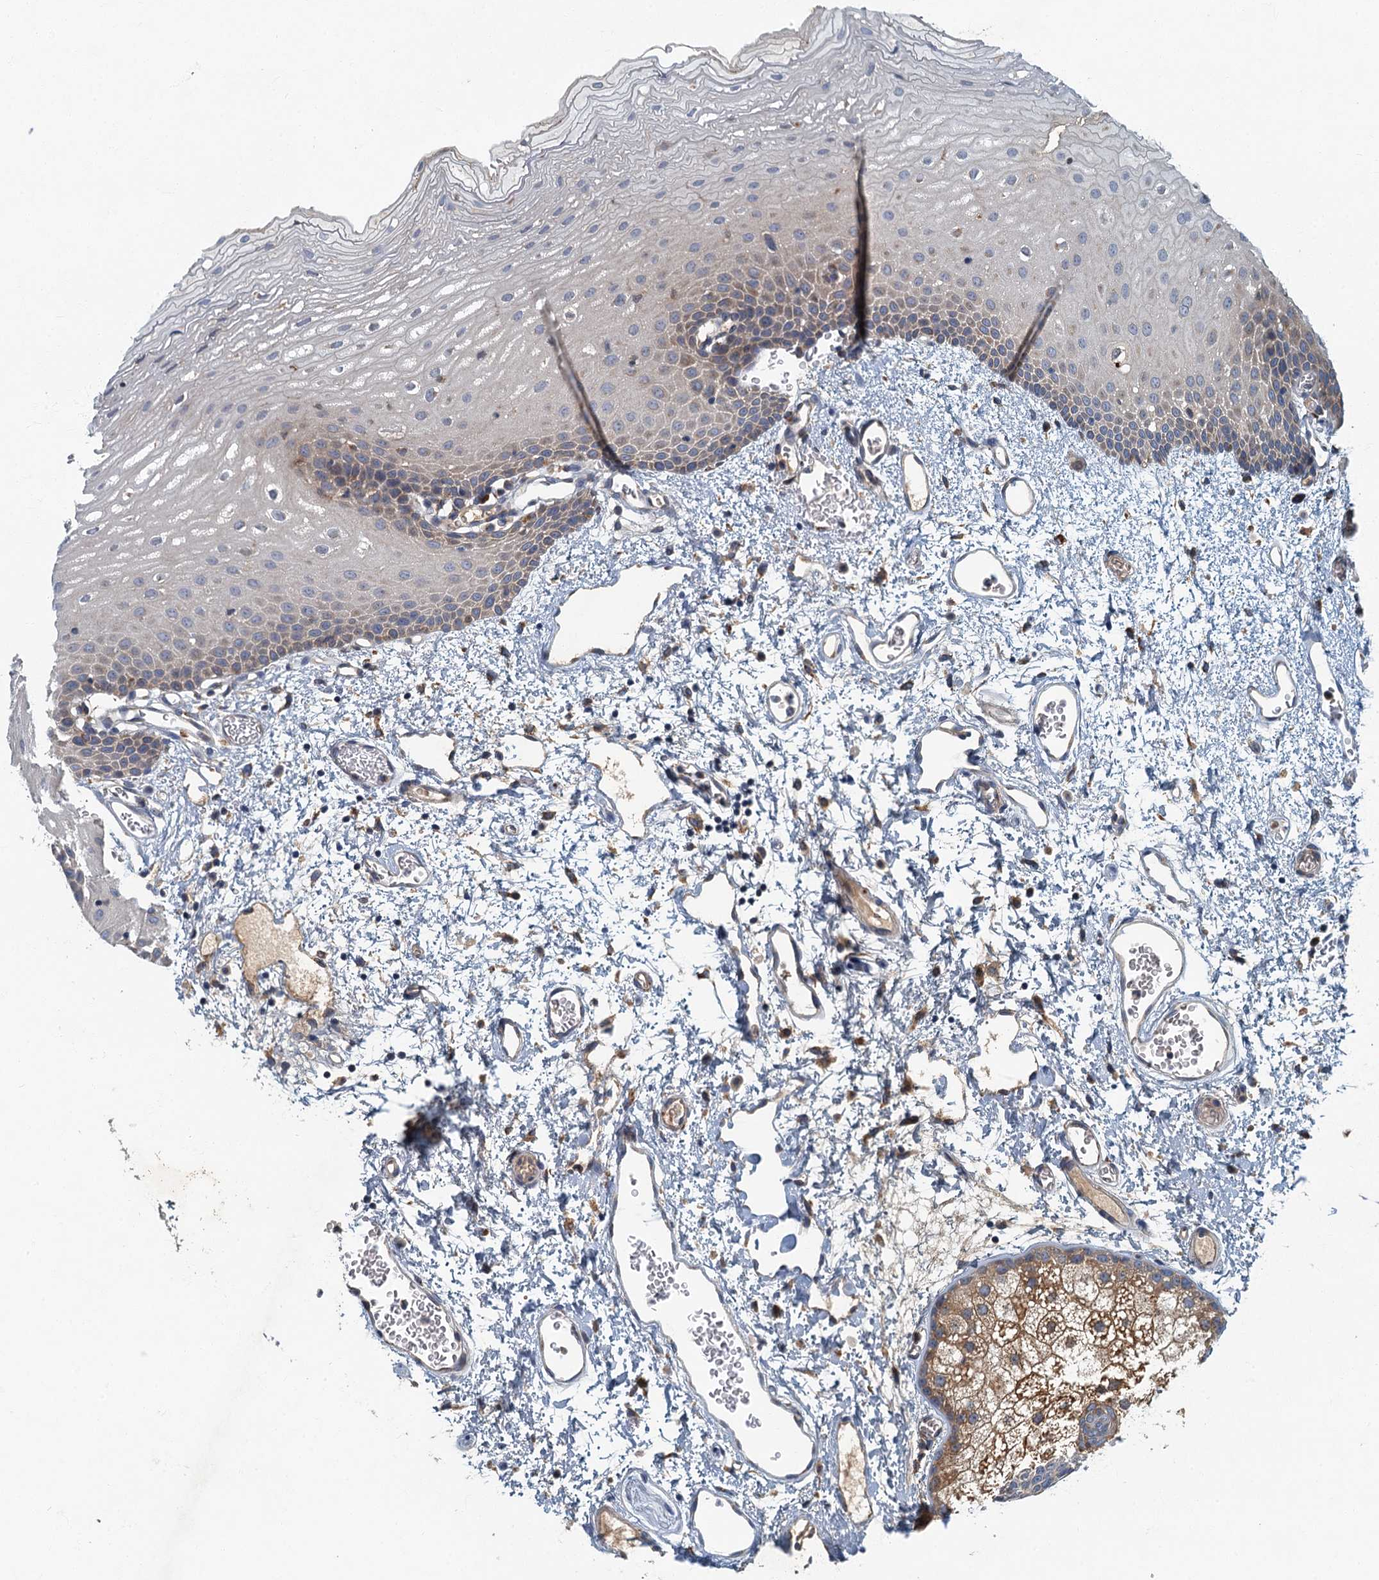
{"staining": {"intensity": "weak", "quantity": "25%-75%", "location": "cytoplasmic/membranous"}, "tissue": "oral mucosa", "cell_type": "Squamous epithelial cells", "image_type": "normal", "snomed": [{"axis": "morphology", "description": "Normal tissue, NOS"}, {"axis": "topography", "description": "Oral tissue"}], "caption": "A brown stain shows weak cytoplasmic/membranous expression of a protein in squamous epithelial cells of unremarkable human oral mucosa. The staining is performed using DAB brown chromogen to label protein expression. The nuclei are counter-stained blue using hematoxylin.", "gene": "SPDYC", "patient": {"sex": "female", "age": 70}}